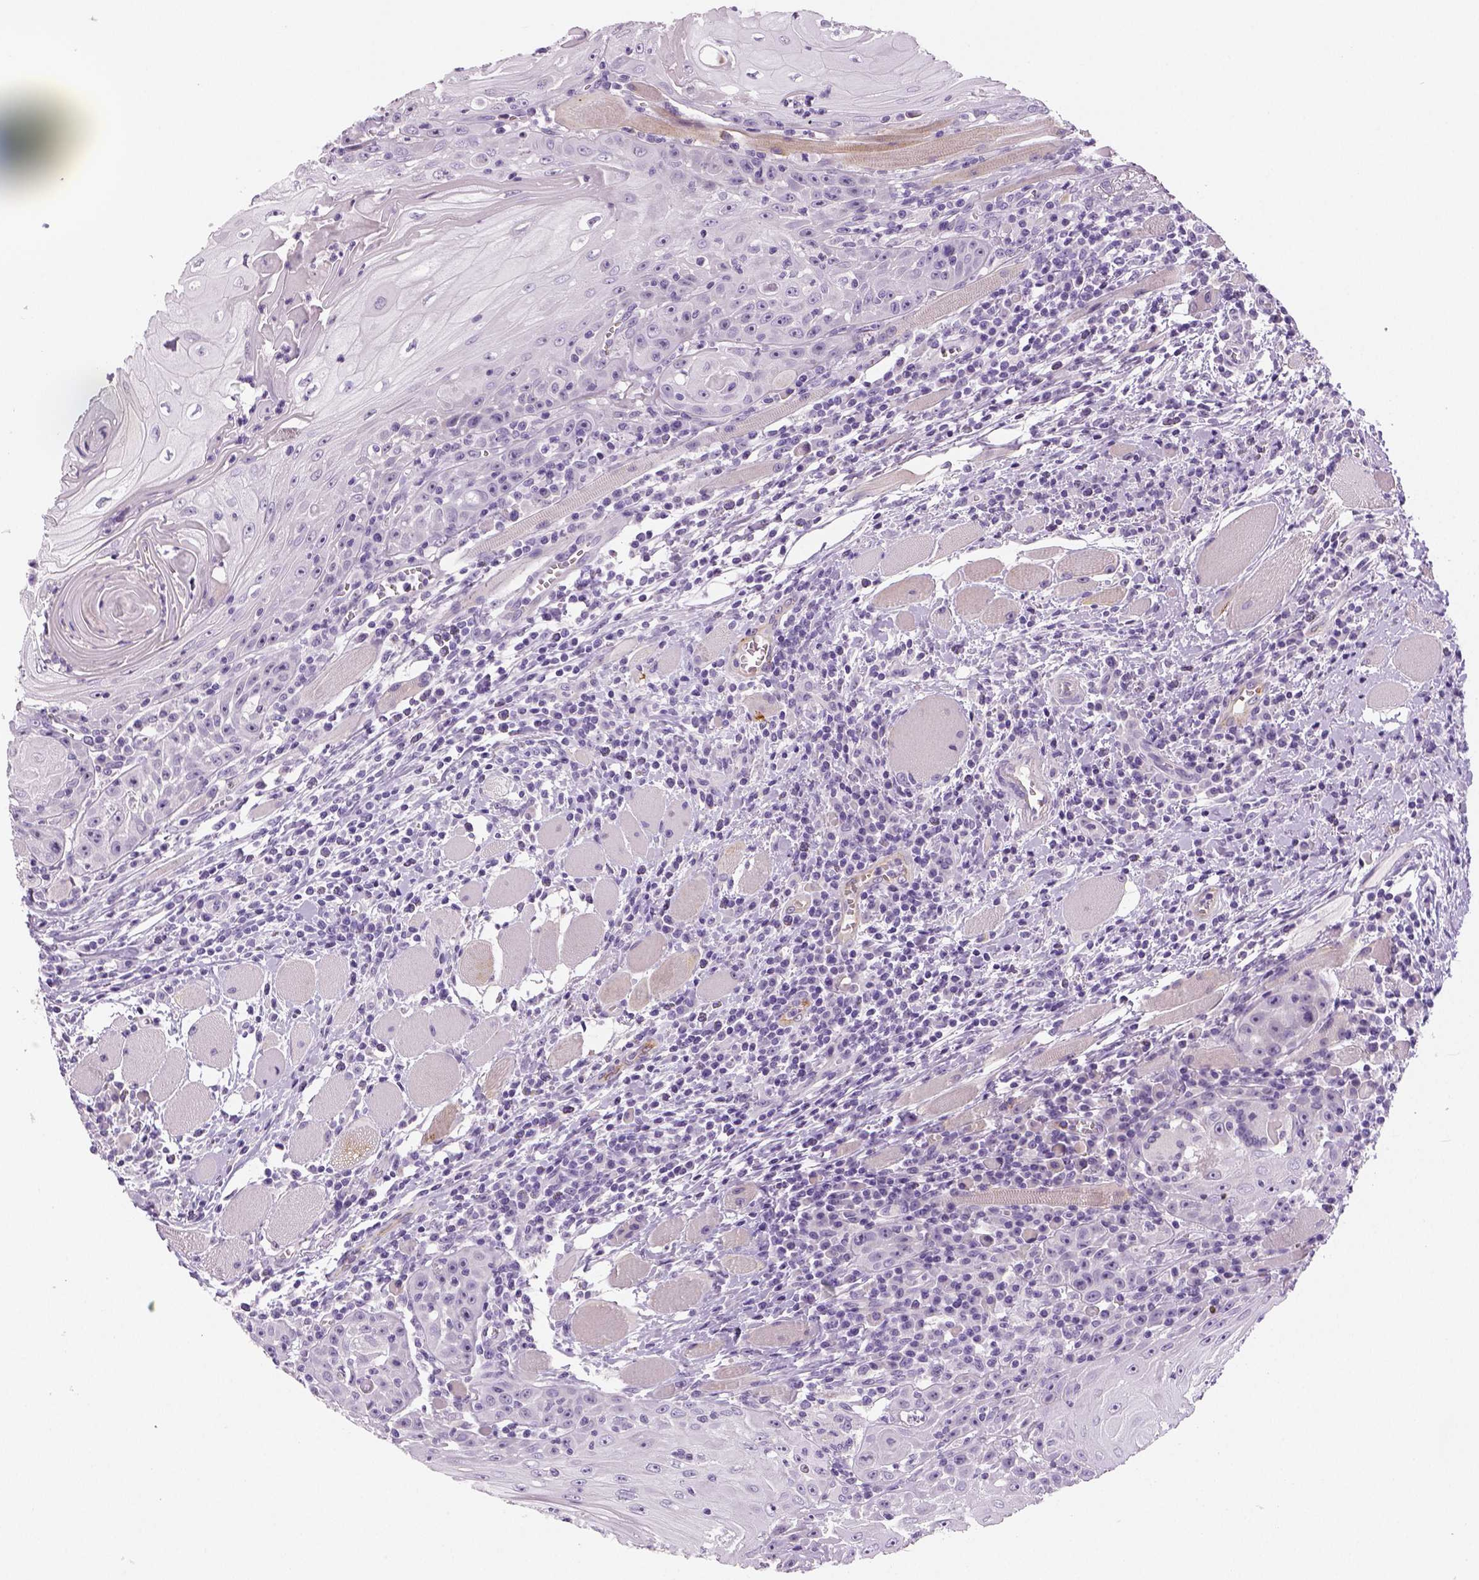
{"staining": {"intensity": "negative", "quantity": "none", "location": "none"}, "tissue": "head and neck cancer", "cell_type": "Tumor cells", "image_type": "cancer", "snomed": [{"axis": "morphology", "description": "Squamous cell carcinoma, NOS"}, {"axis": "topography", "description": "Head-Neck"}], "caption": "Immunohistochemistry (IHC) image of head and neck cancer stained for a protein (brown), which reveals no staining in tumor cells.", "gene": "TSPAN7", "patient": {"sex": "male", "age": 52}}